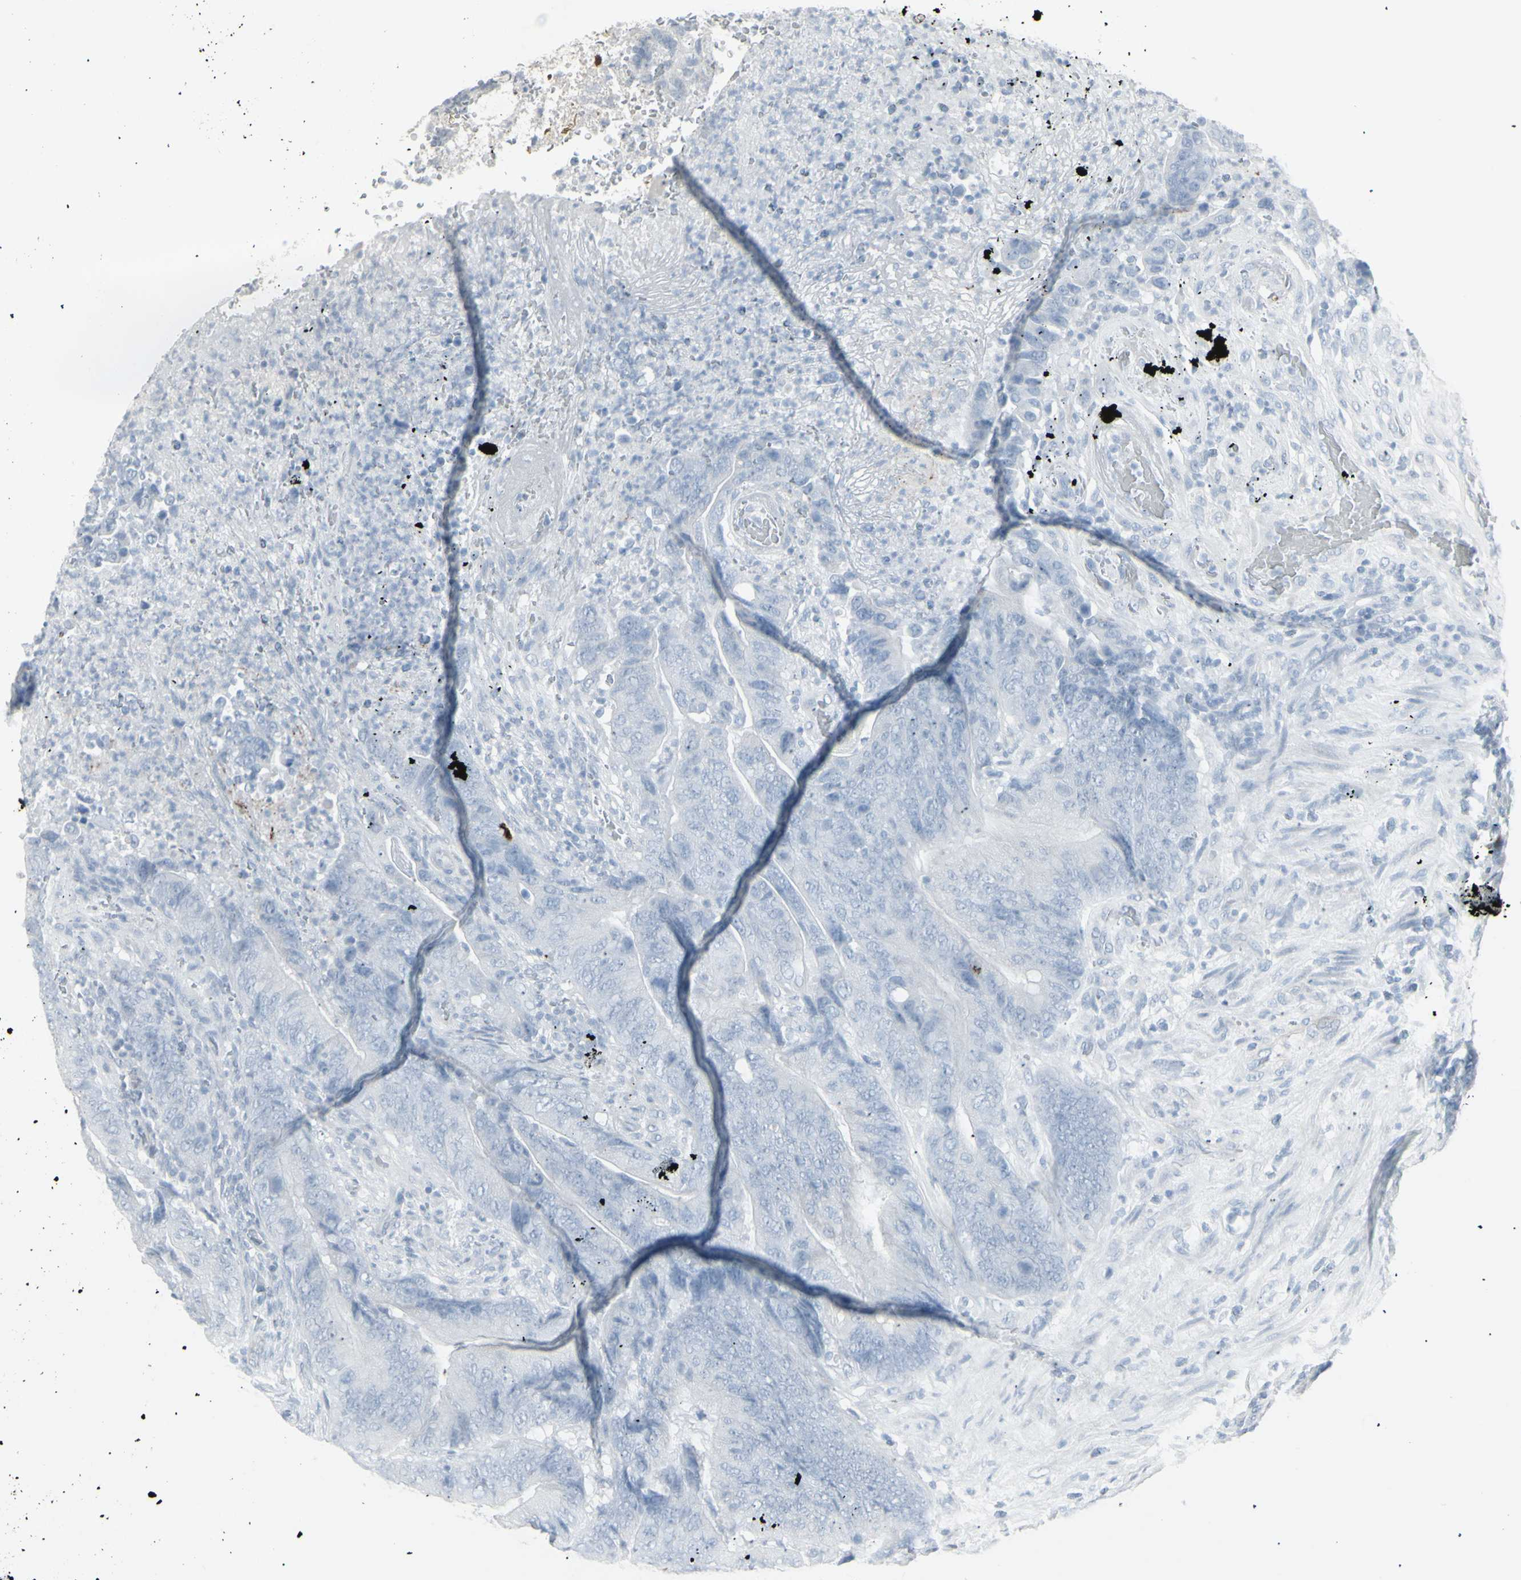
{"staining": {"intensity": "negative", "quantity": "none", "location": "none"}, "tissue": "colorectal cancer", "cell_type": "Tumor cells", "image_type": "cancer", "snomed": [{"axis": "morphology", "description": "Normal tissue, NOS"}, {"axis": "morphology", "description": "Adenocarcinoma, NOS"}, {"axis": "topography", "description": "Colon"}], "caption": "IHC histopathology image of neoplastic tissue: colorectal cancer stained with DAB demonstrates no significant protein positivity in tumor cells. (Immunohistochemistry, brightfield microscopy, high magnification).", "gene": "YBX2", "patient": {"sex": "male", "age": 56}}